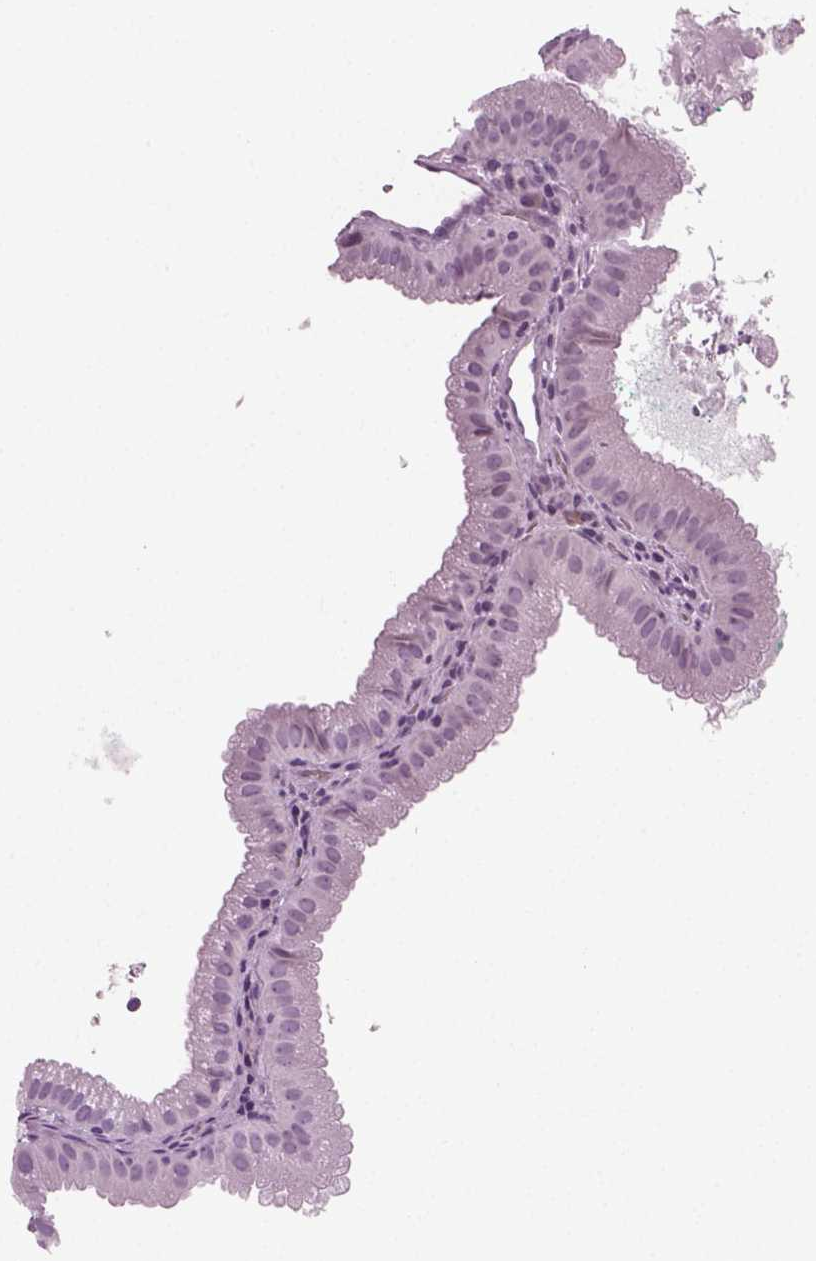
{"staining": {"intensity": "negative", "quantity": "none", "location": "none"}, "tissue": "gallbladder", "cell_type": "Glandular cells", "image_type": "normal", "snomed": [{"axis": "morphology", "description": "Normal tissue, NOS"}, {"axis": "topography", "description": "Gallbladder"}], "caption": "Immunohistochemistry (IHC) photomicrograph of benign human gallbladder stained for a protein (brown), which displays no expression in glandular cells.", "gene": "PRLH", "patient": {"sex": "male", "age": 67}}